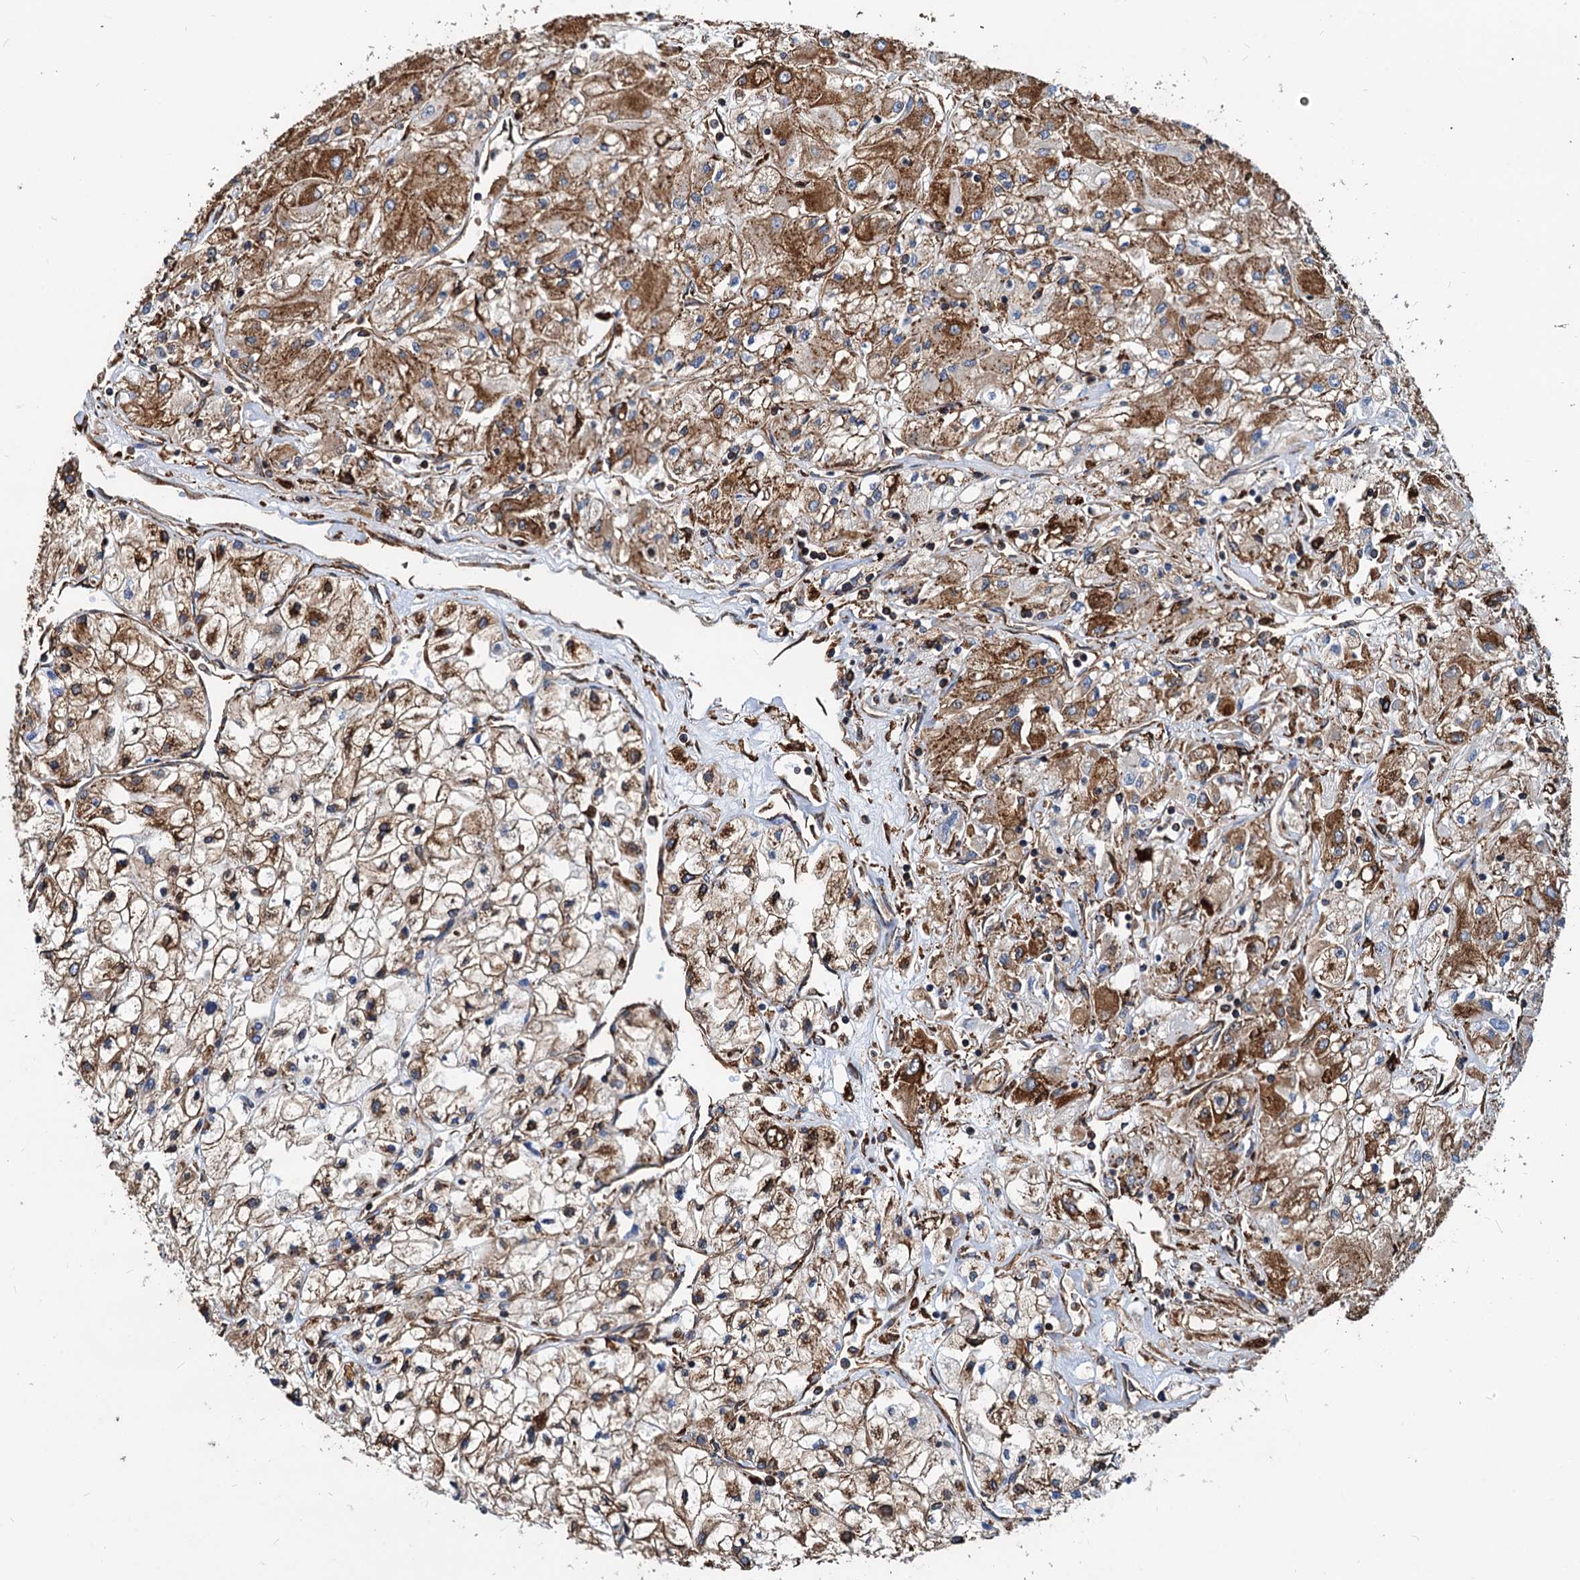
{"staining": {"intensity": "moderate", "quantity": ">75%", "location": "cytoplasmic/membranous"}, "tissue": "renal cancer", "cell_type": "Tumor cells", "image_type": "cancer", "snomed": [{"axis": "morphology", "description": "Adenocarcinoma, NOS"}, {"axis": "topography", "description": "Kidney"}], "caption": "Renal adenocarcinoma was stained to show a protein in brown. There is medium levels of moderate cytoplasmic/membranous positivity in approximately >75% of tumor cells. (DAB IHC with brightfield microscopy, high magnification).", "gene": "HSPA5", "patient": {"sex": "male", "age": 80}}